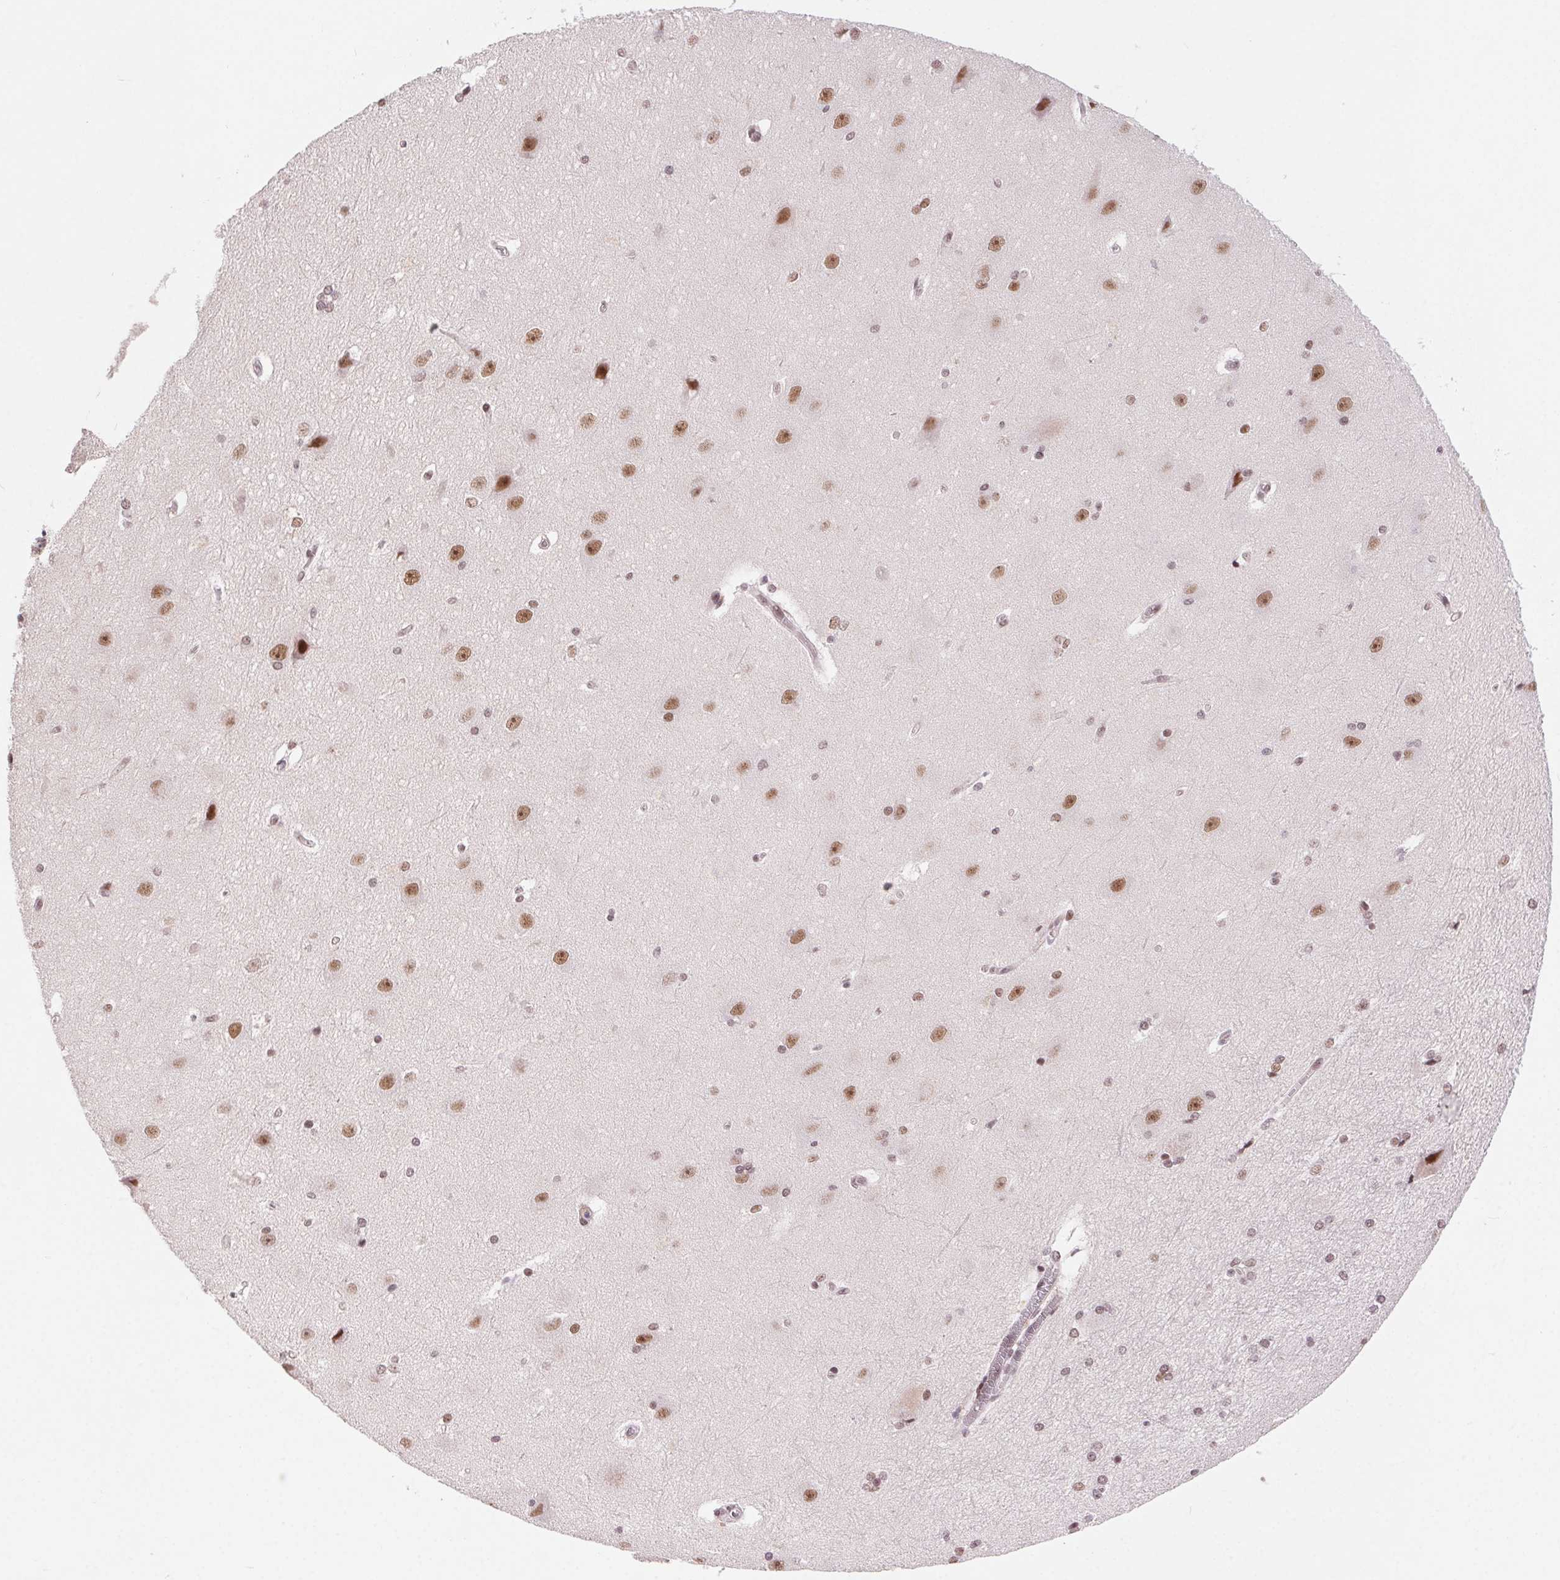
{"staining": {"intensity": "moderate", "quantity": "25%-75%", "location": "nuclear"}, "tissue": "hippocampus", "cell_type": "Glial cells", "image_type": "normal", "snomed": [{"axis": "morphology", "description": "Normal tissue, NOS"}, {"axis": "topography", "description": "Cerebral cortex"}, {"axis": "topography", "description": "Hippocampus"}], "caption": "This is a photomicrograph of IHC staining of normal hippocampus, which shows moderate expression in the nuclear of glial cells.", "gene": "CD2BP2", "patient": {"sex": "female", "age": 19}}